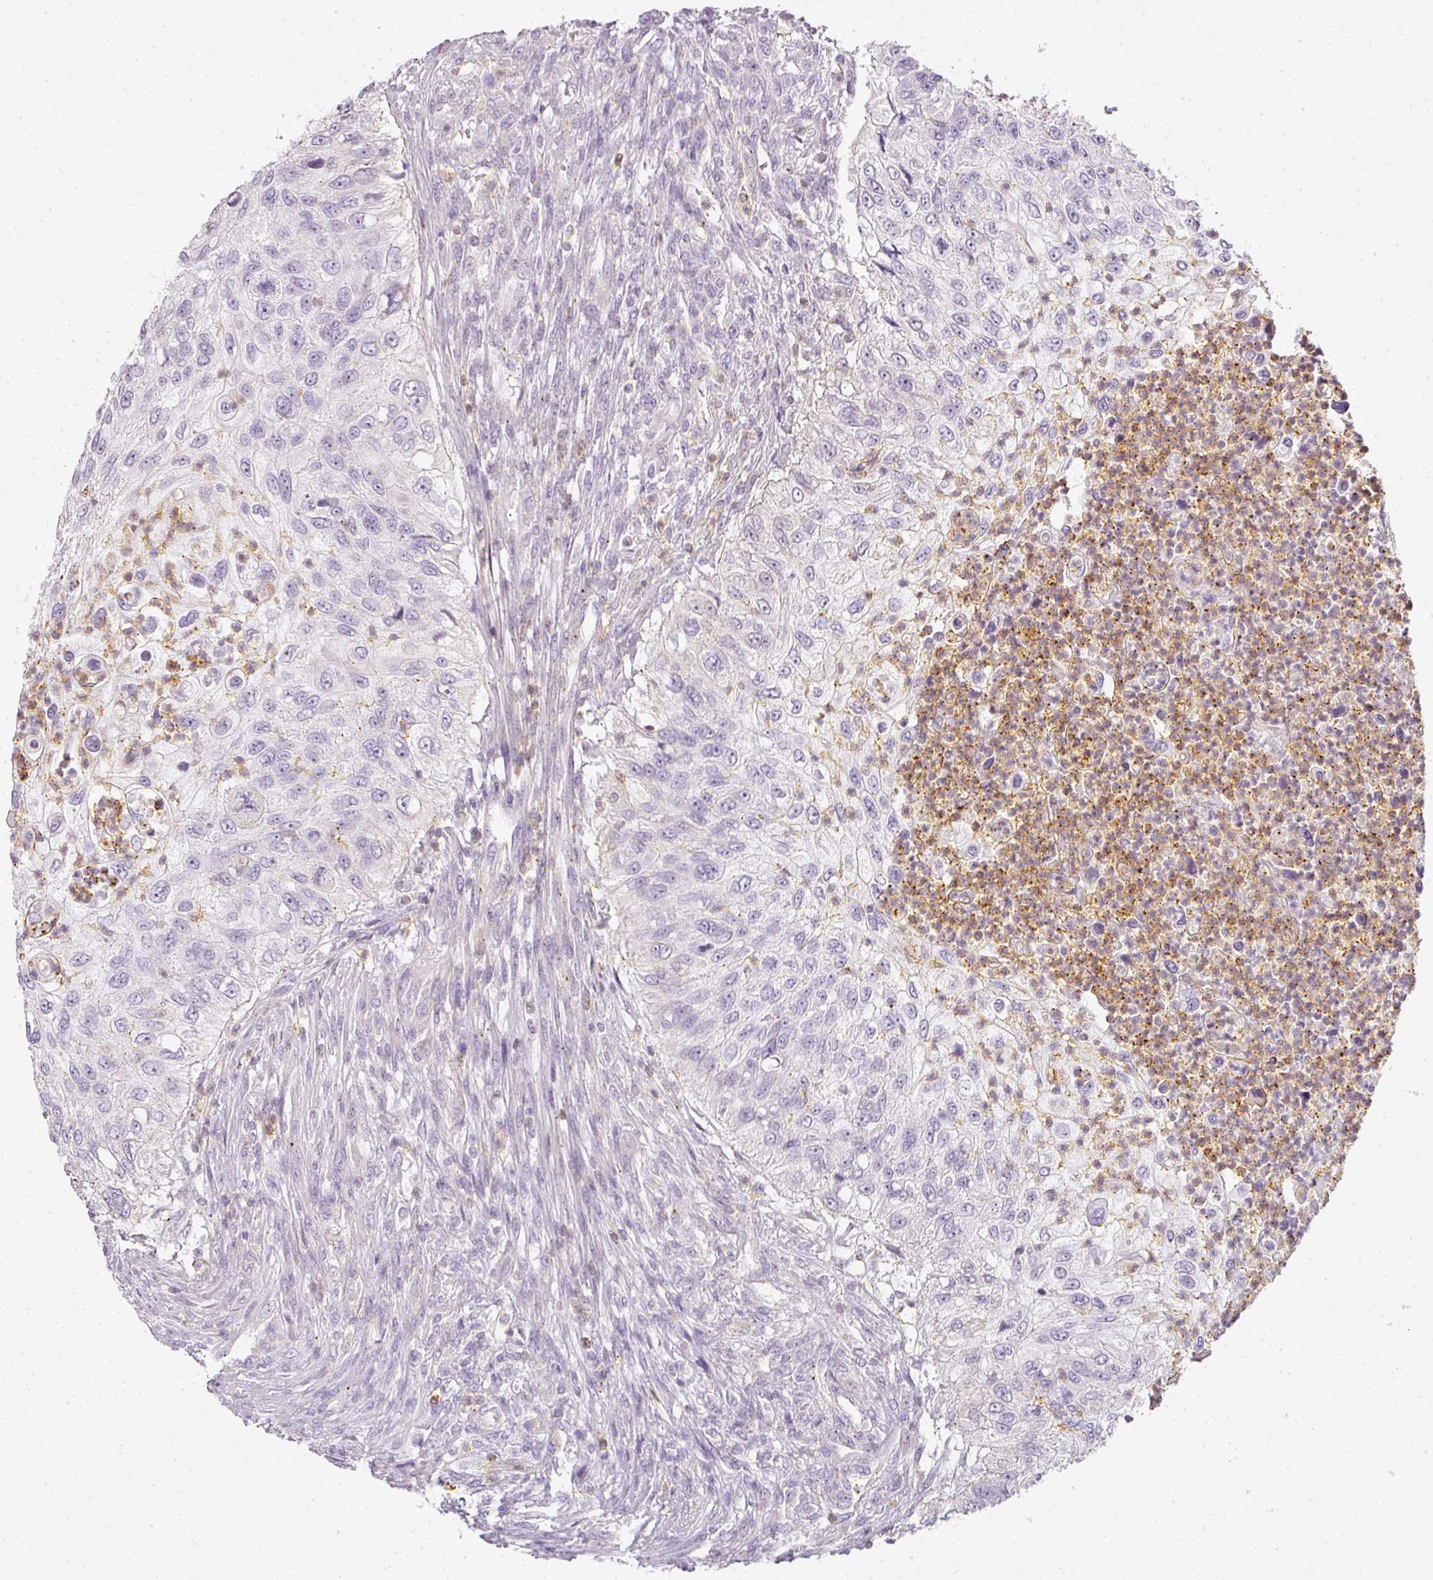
{"staining": {"intensity": "negative", "quantity": "none", "location": "none"}, "tissue": "urothelial cancer", "cell_type": "Tumor cells", "image_type": "cancer", "snomed": [{"axis": "morphology", "description": "Urothelial carcinoma, High grade"}, {"axis": "topography", "description": "Urinary bladder"}], "caption": "Tumor cells show no significant protein staining in high-grade urothelial carcinoma.", "gene": "TMEM42", "patient": {"sex": "female", "age": 60}}